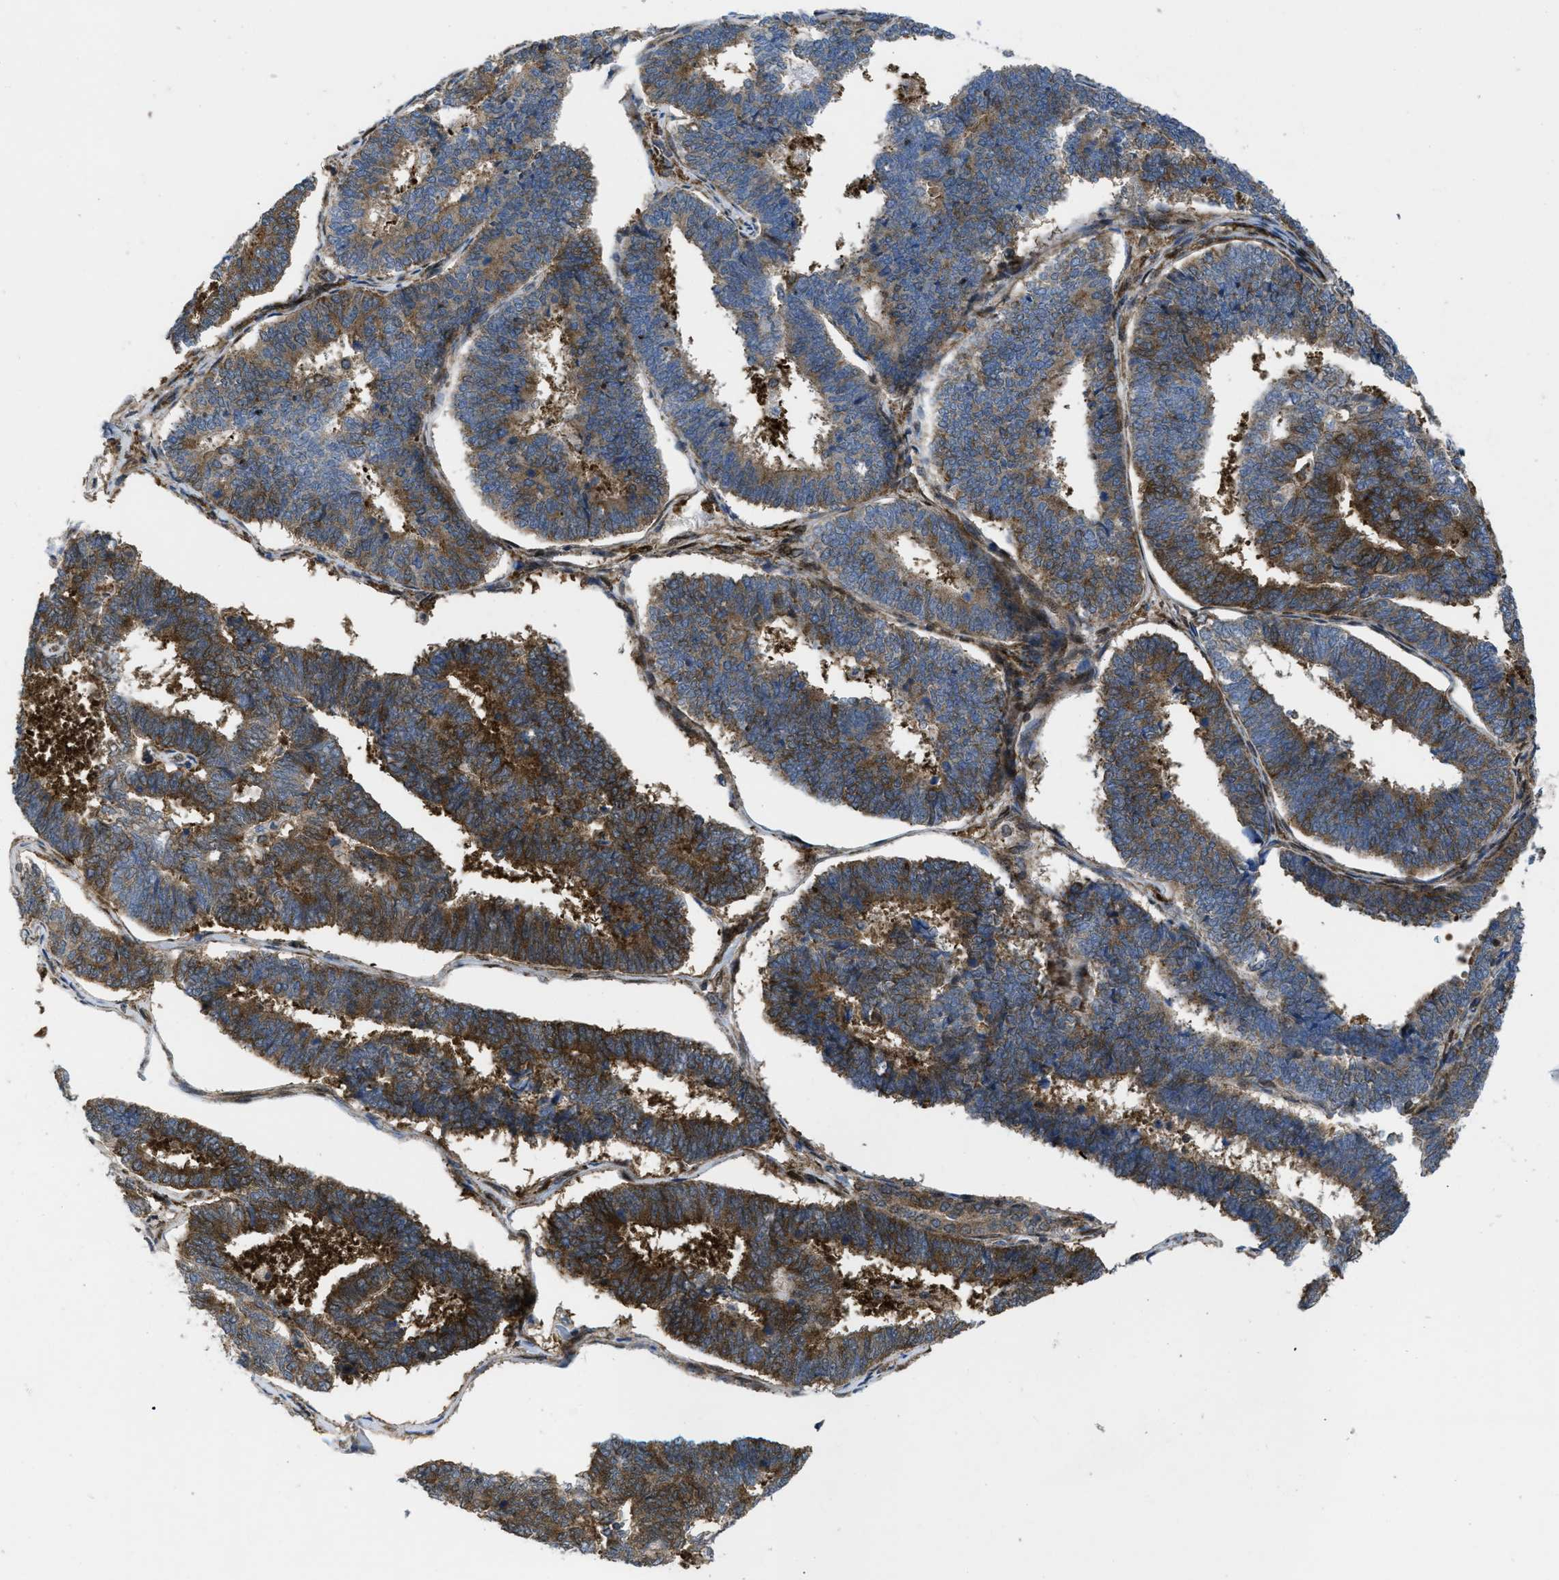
{"staining": {"intensity": "strong", "quantity": ">75%", "location": "cytoplasmic/membranous"}, "tissue": "endometrial cancer", "cell_type": "Tumor cells", "image_type": "cancer", "snomed": [{"axis": "morphology", "description": "Adenocarcinoma, NOS"}, {"axis": "topography", "description": "Endometrium"}], "caption": "IHC of endometrial adenocarcinoma shows high levels of strong cytoplasmic/membranous positivity in approximately >75% of tumor cells. (DAB (3,3'-diaminobenzidine) IHC, brown staining for protein, blue staining for nuclei).", "gene": "PPP2CB", "patient": {"sex": "female", "age": 70}}